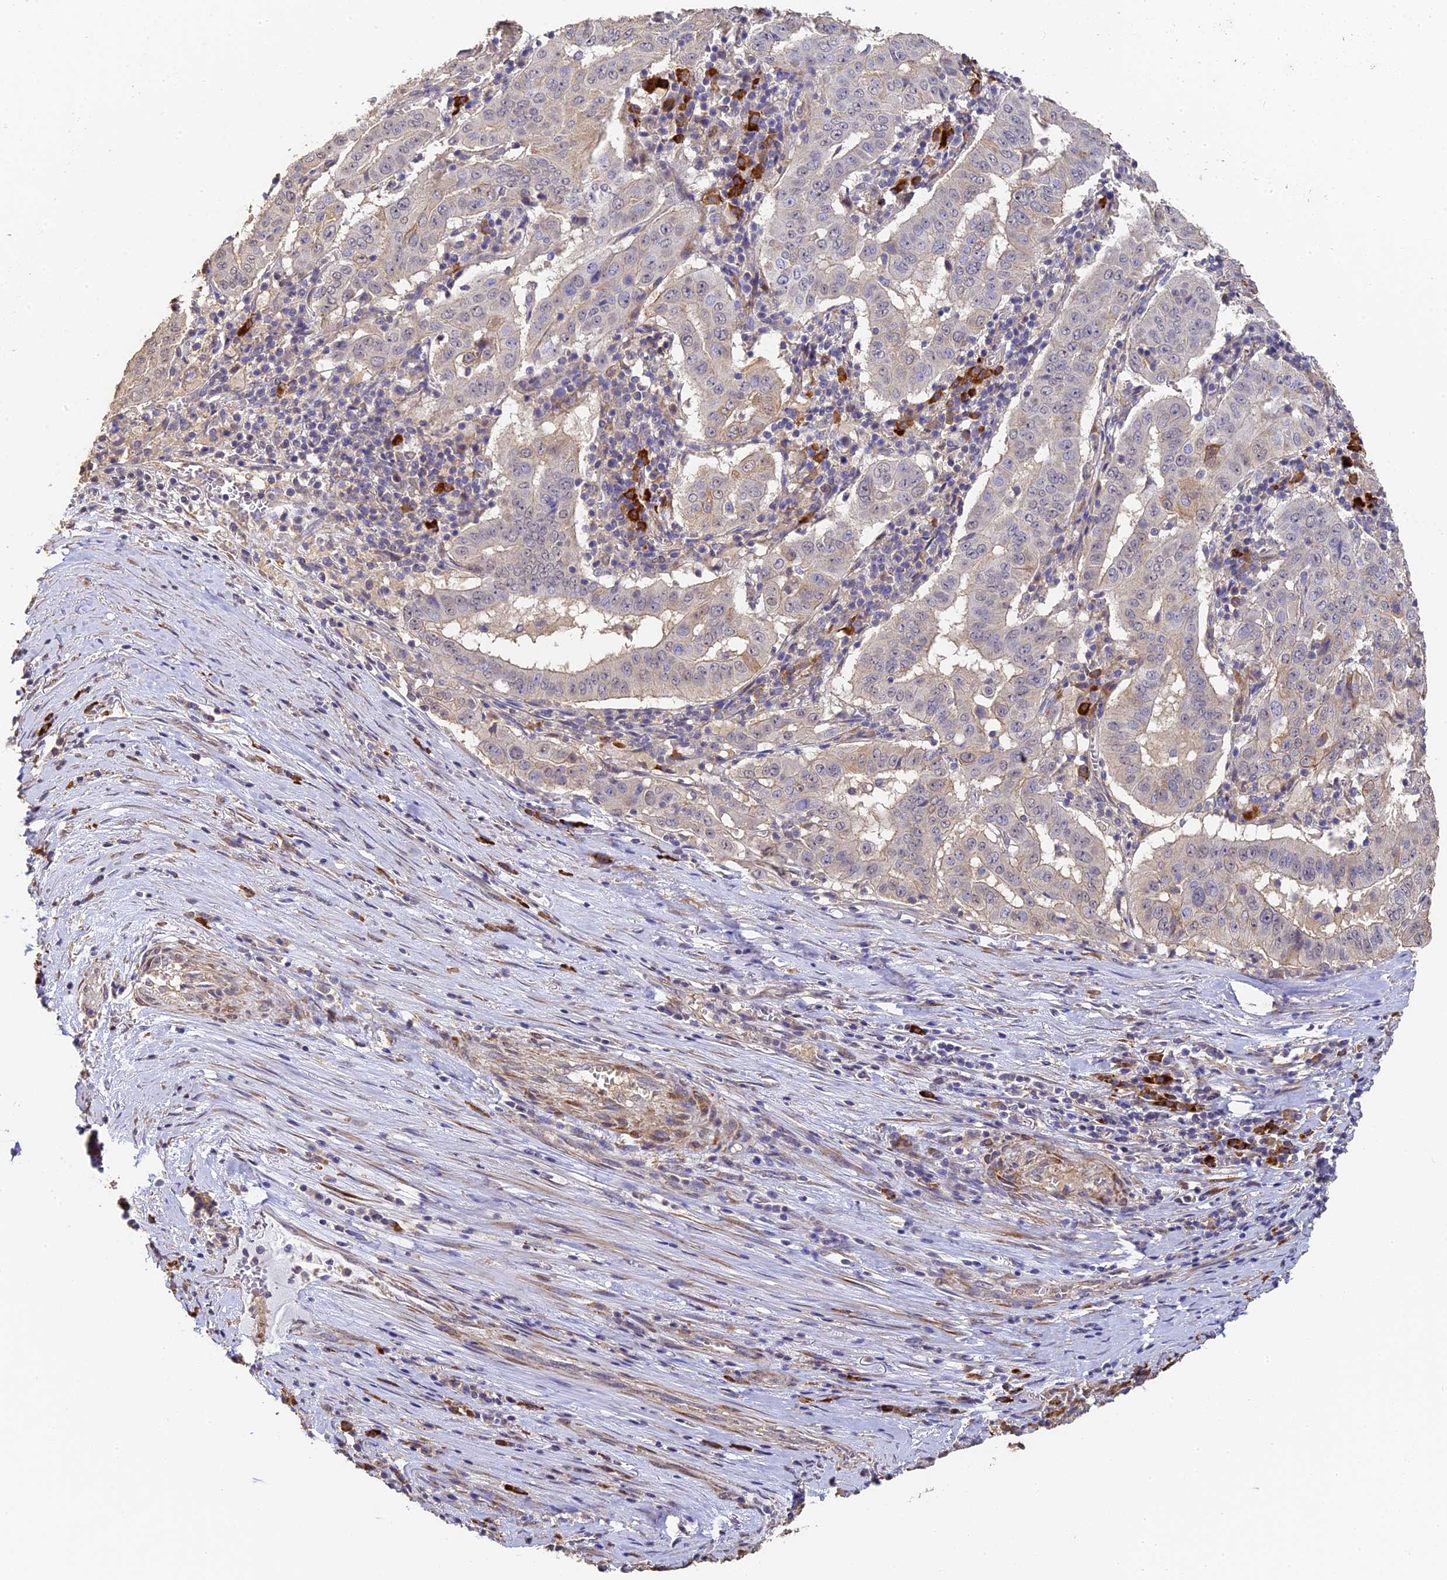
{"staining": {"intensity": "weak", "quantity": "<25%", "location": "cytoplasmic/membranous"}, "tissue": "pancreatic cancer", "cell_type": "Tumor cells", "image_type": "cancer", "snomed": [{"axis": "morphology", "description": "Adenocarcinoma, NOS"}, {"axis": "topography", "description": "Pancreas"}], "caption": "Tumor cells are negative for protein expression in human pancreatic adenocarcinoma.", "gene": "SLC11A1", "patient": {"sex": "male", "age": 63}}